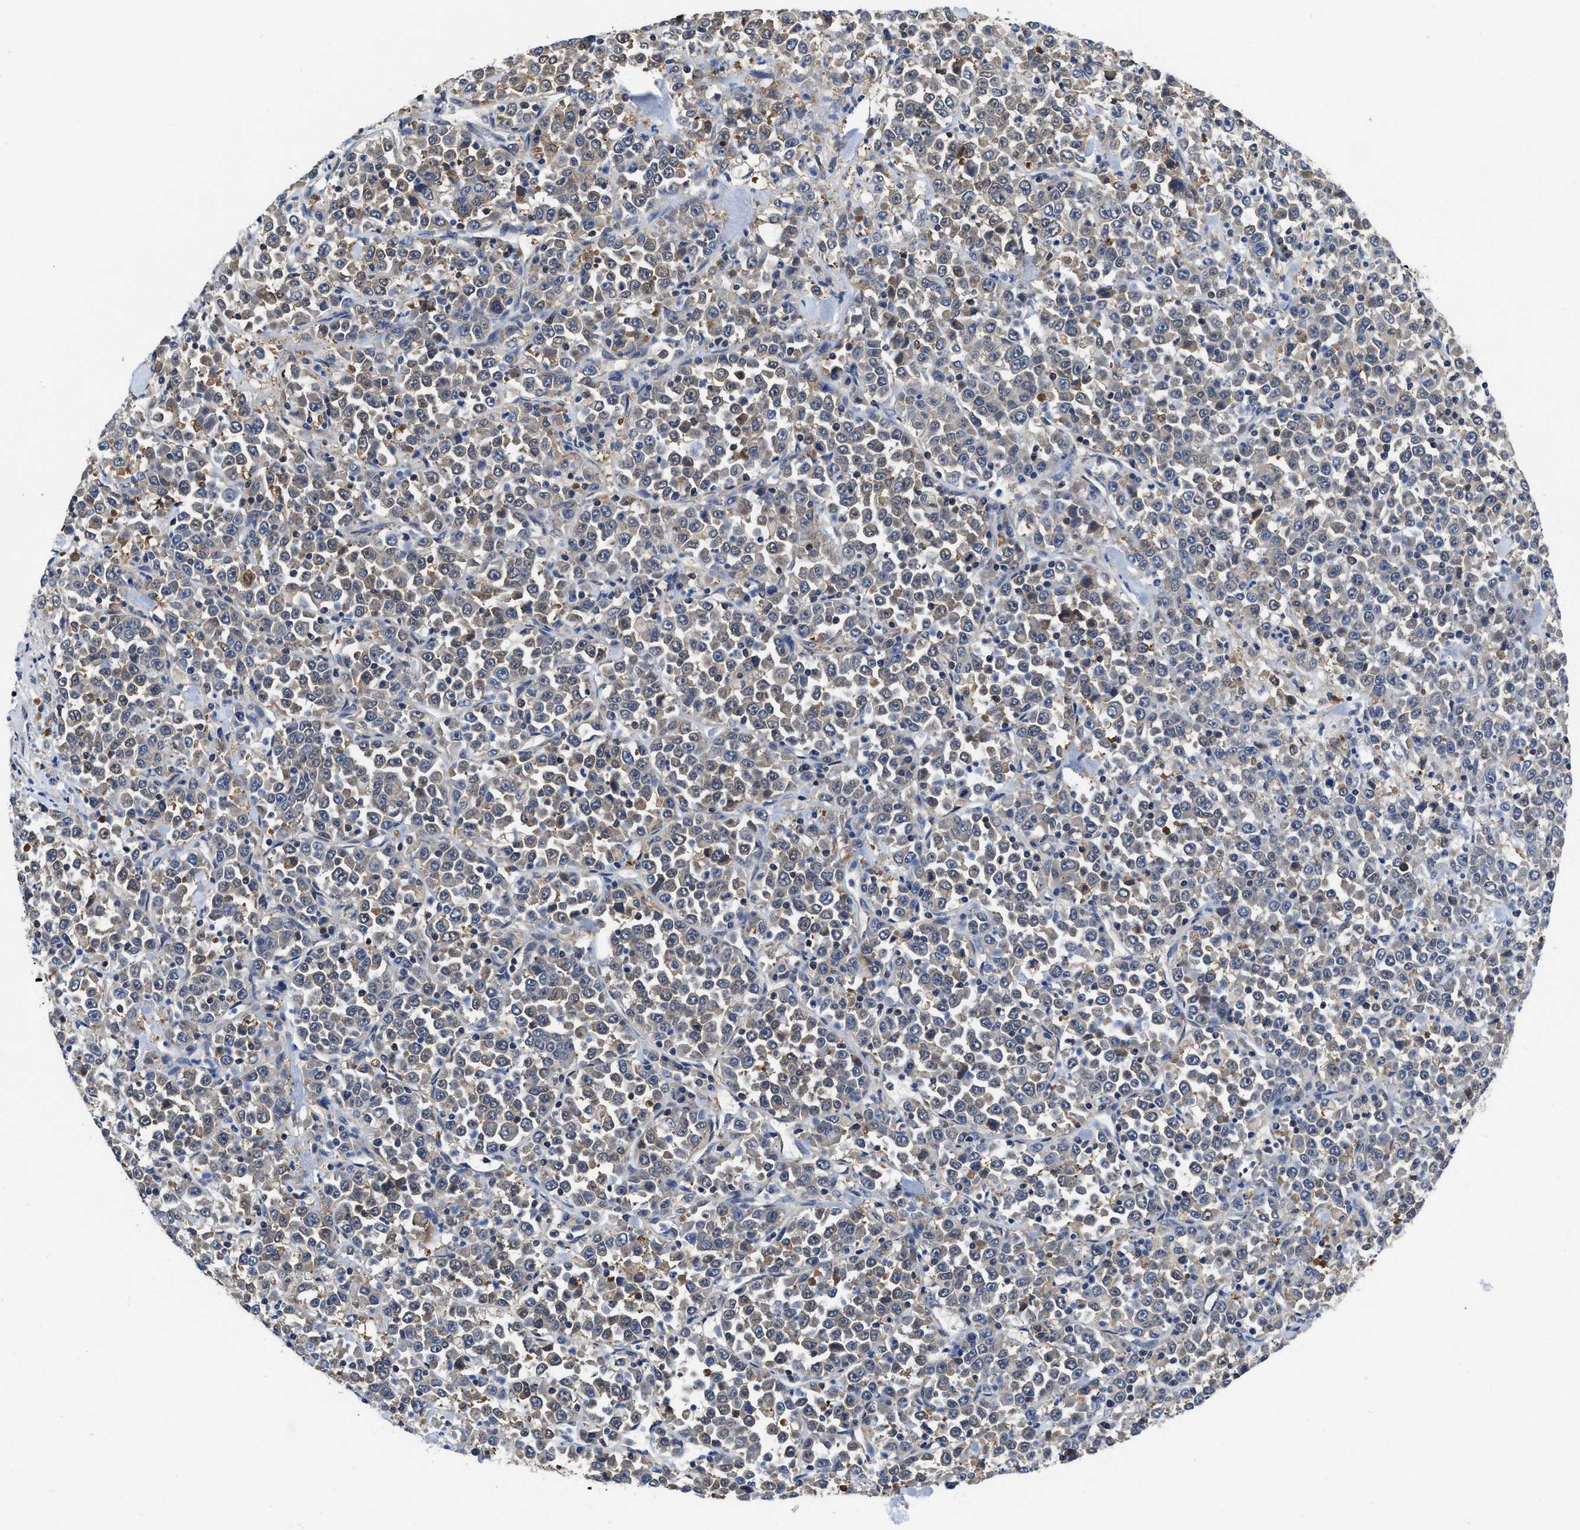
{"staining": {"intensity": "weak", "quantity": "25%-75%", "location": "cytoplasmic/membranous"}, "tissue": "stomach cancer", "cell_type": "Tumor cells", "image_type": "cancer", "snomed": [{"axis": "morphology", "description": "Normal tissue, NOS"}, {"axis": "morphology", "description": "Adenocarcinoma, NOS"}, {"axis": "topography", "description": "Stomach, upper"}, {"axis": "topography", "description": "Stomach"}], "caption": "Immunohistochemical staining of stomach adenocarcinoma shows low levels of weak cytoplasmic/membranous expression in approximately 25%-75% of tumor cells.", "gene": "KIF12", "patient": {"sex": "male", "age": 59}}